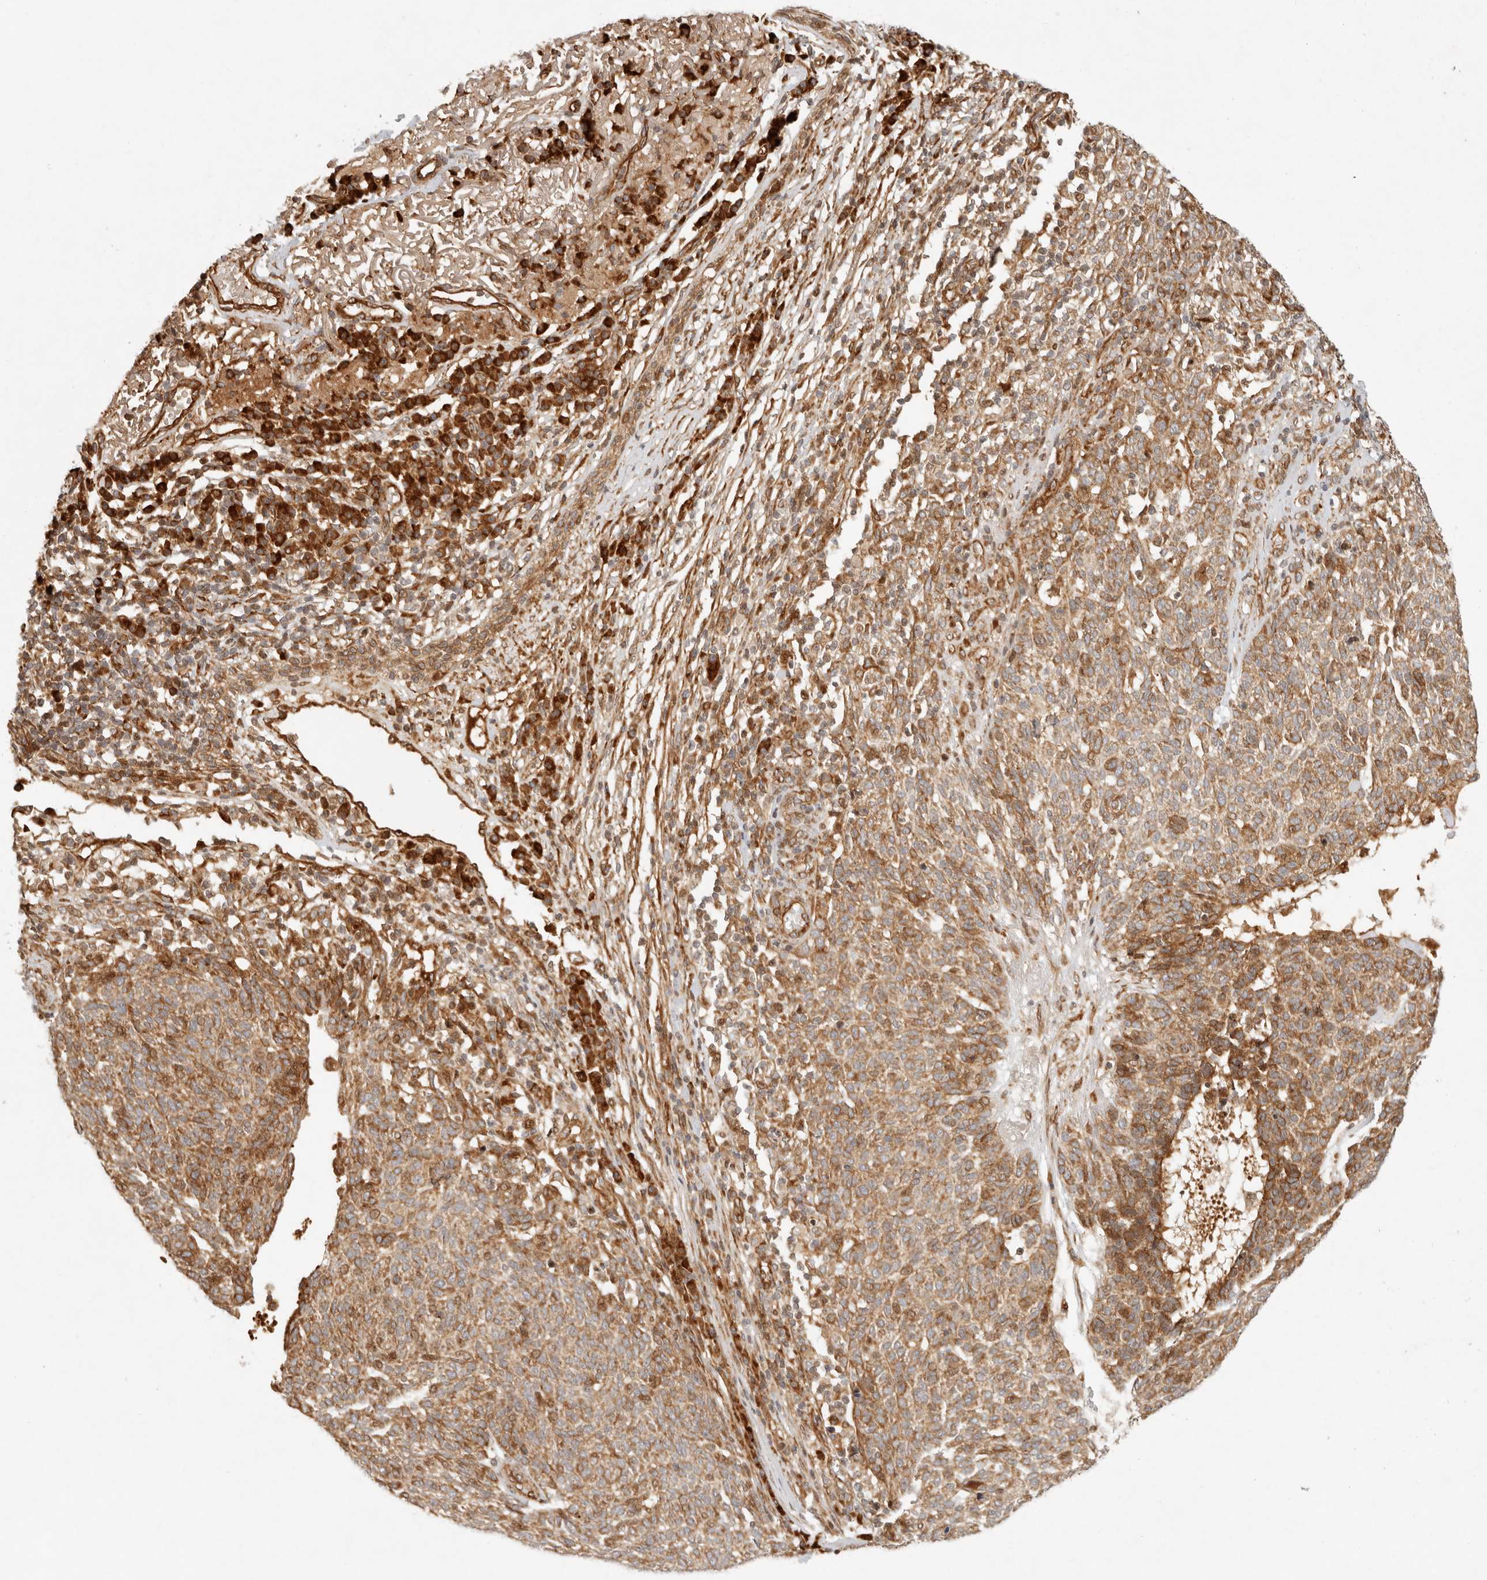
{"staining": {"intensity": "moderate", "quantity": ">75%", "location": "cytoplasmic/membranous"}, "tissue": "skin cancer", "cell_type": "Tumor cells", "image_type": "cancer", "snomed": [{"axis": "morphology", "description": "Squamous cell carcinoma, NOS"}, {"axis": "topography", "description": "Skin"}], "caption": "Immunohistochemical staining of human skin squamous cell carcinoma demonstrates moderate cytoplasmic/membranous protein expression in approximately >75% of tumor cells.", "gene": "KLHL38", "patient": {"sex": "female", "age": 90}}